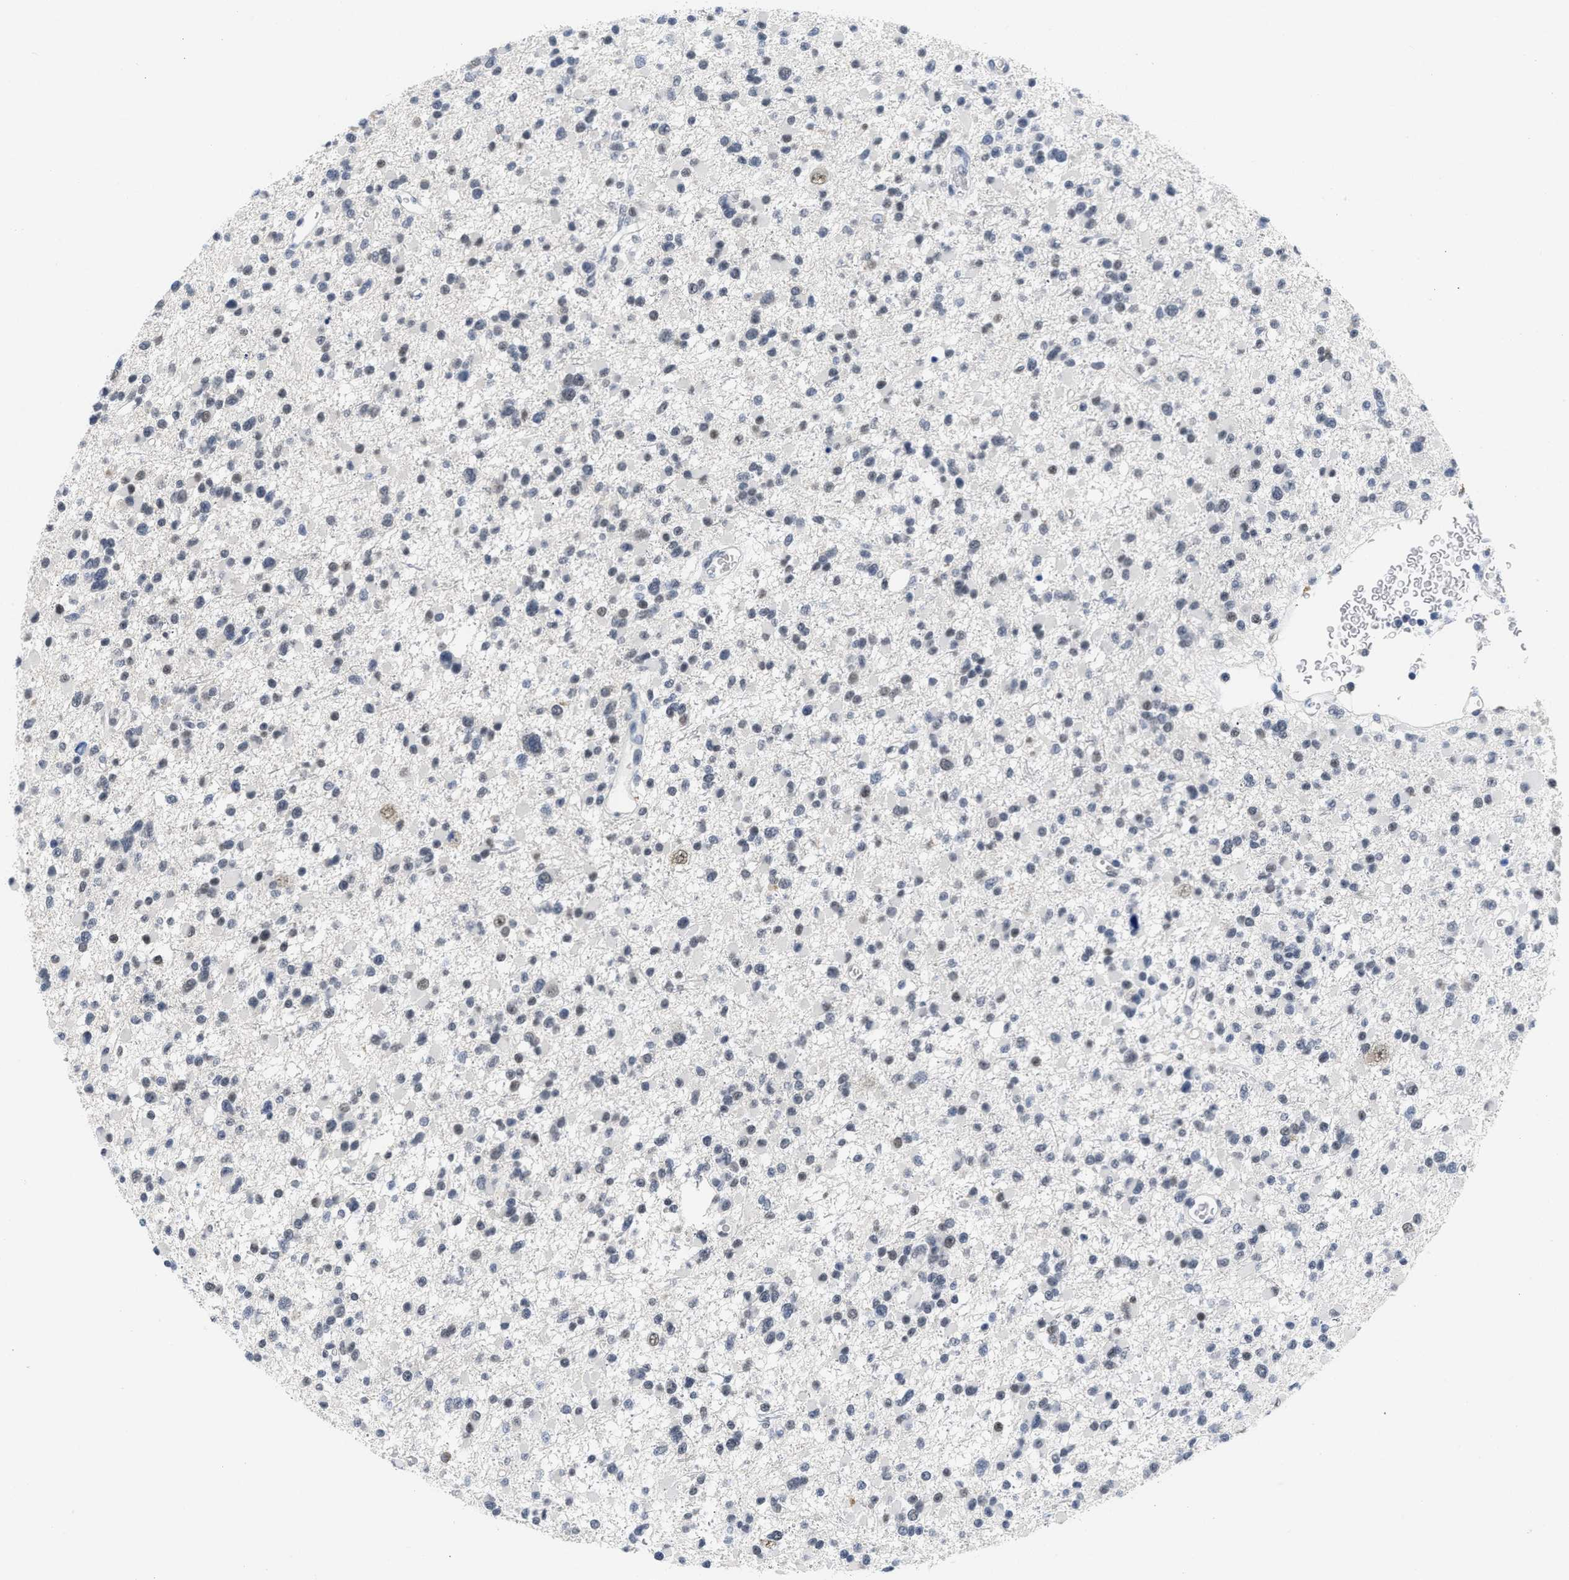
{"staining": {"intensity": "weak", "quantity": "25%-75%", "location": "nuclear"}, "tissue": "glioma", "cell_type": "Tumor cells", "image_type": "cancer", "snomed": [{"axis": "morphology", "description": "Glioma, malignant, Low grade"}, {"axis": "topography", "description": "Brain"}], "caption": "Malignant low-grade glioma stained with a brown dye shows weak nuclear positive positivity in approximately 25%-75% of tumor cells.", "gene": "GGNBP2", "patient": {"sex": "female", "age": 22}}